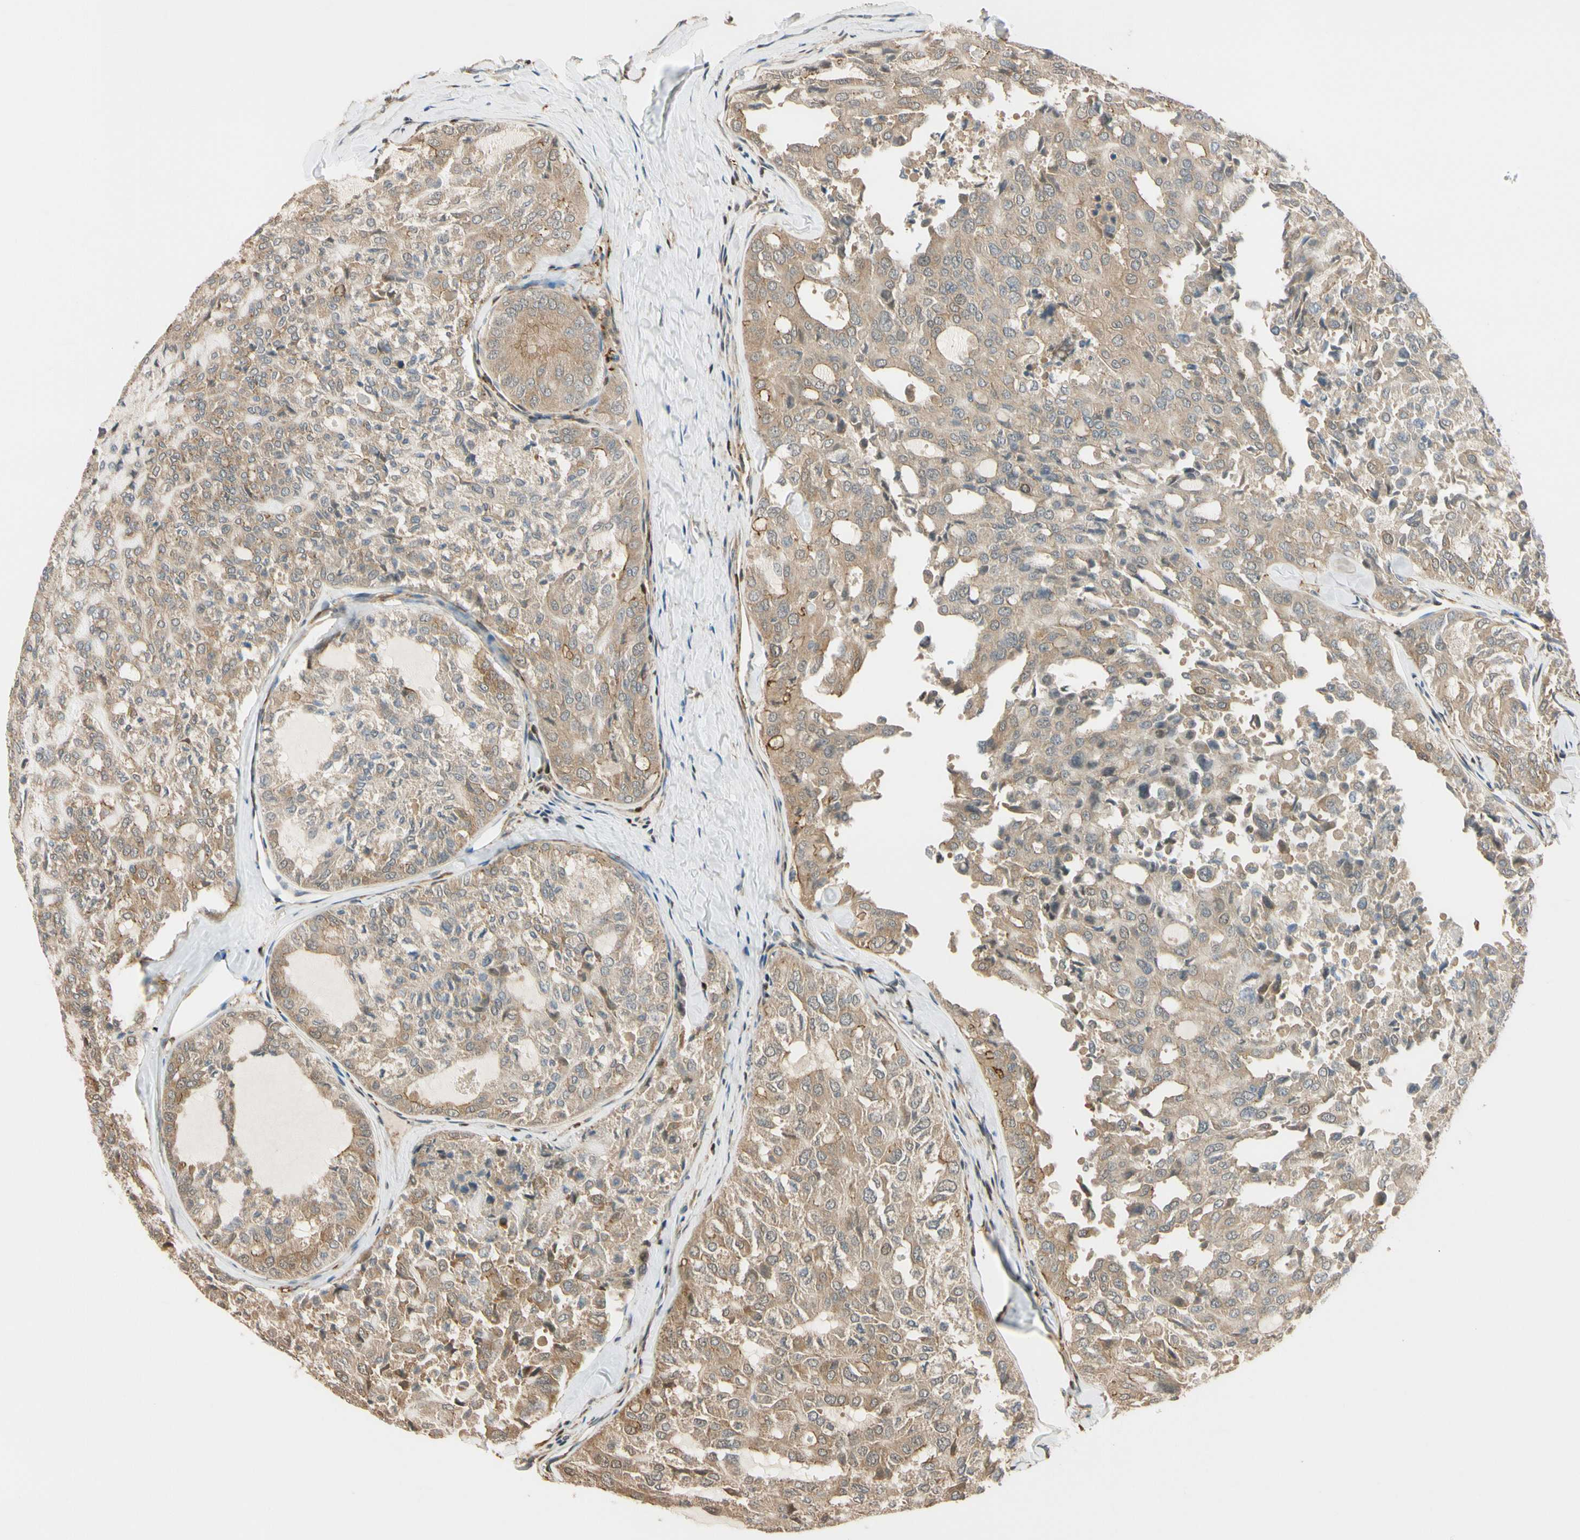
{"staining": {"intensity": "moderate", "quantity": ">75%", "location": "cytoplasmic/membranous"}, "tissue": "thyroid cancer", "cell_type": "Tumor cells", "image_type": "cancer", "snomed": [{"axis": "morphology", "description": "Follicular adenoma carcinoma, NOS"}, {"axis": "topography", "description": "Thyroid gland"}], "caption": "Immunohistochemistry (IHC) (DAB) staining of human follicular adenoma carcinoma (thyroid) reveals moderate cytoplasmic/membranous protein expression in about >75% of tumor cells.", "gene": "RASGRF1", "patient": {"sex": "male", "age": 75}}